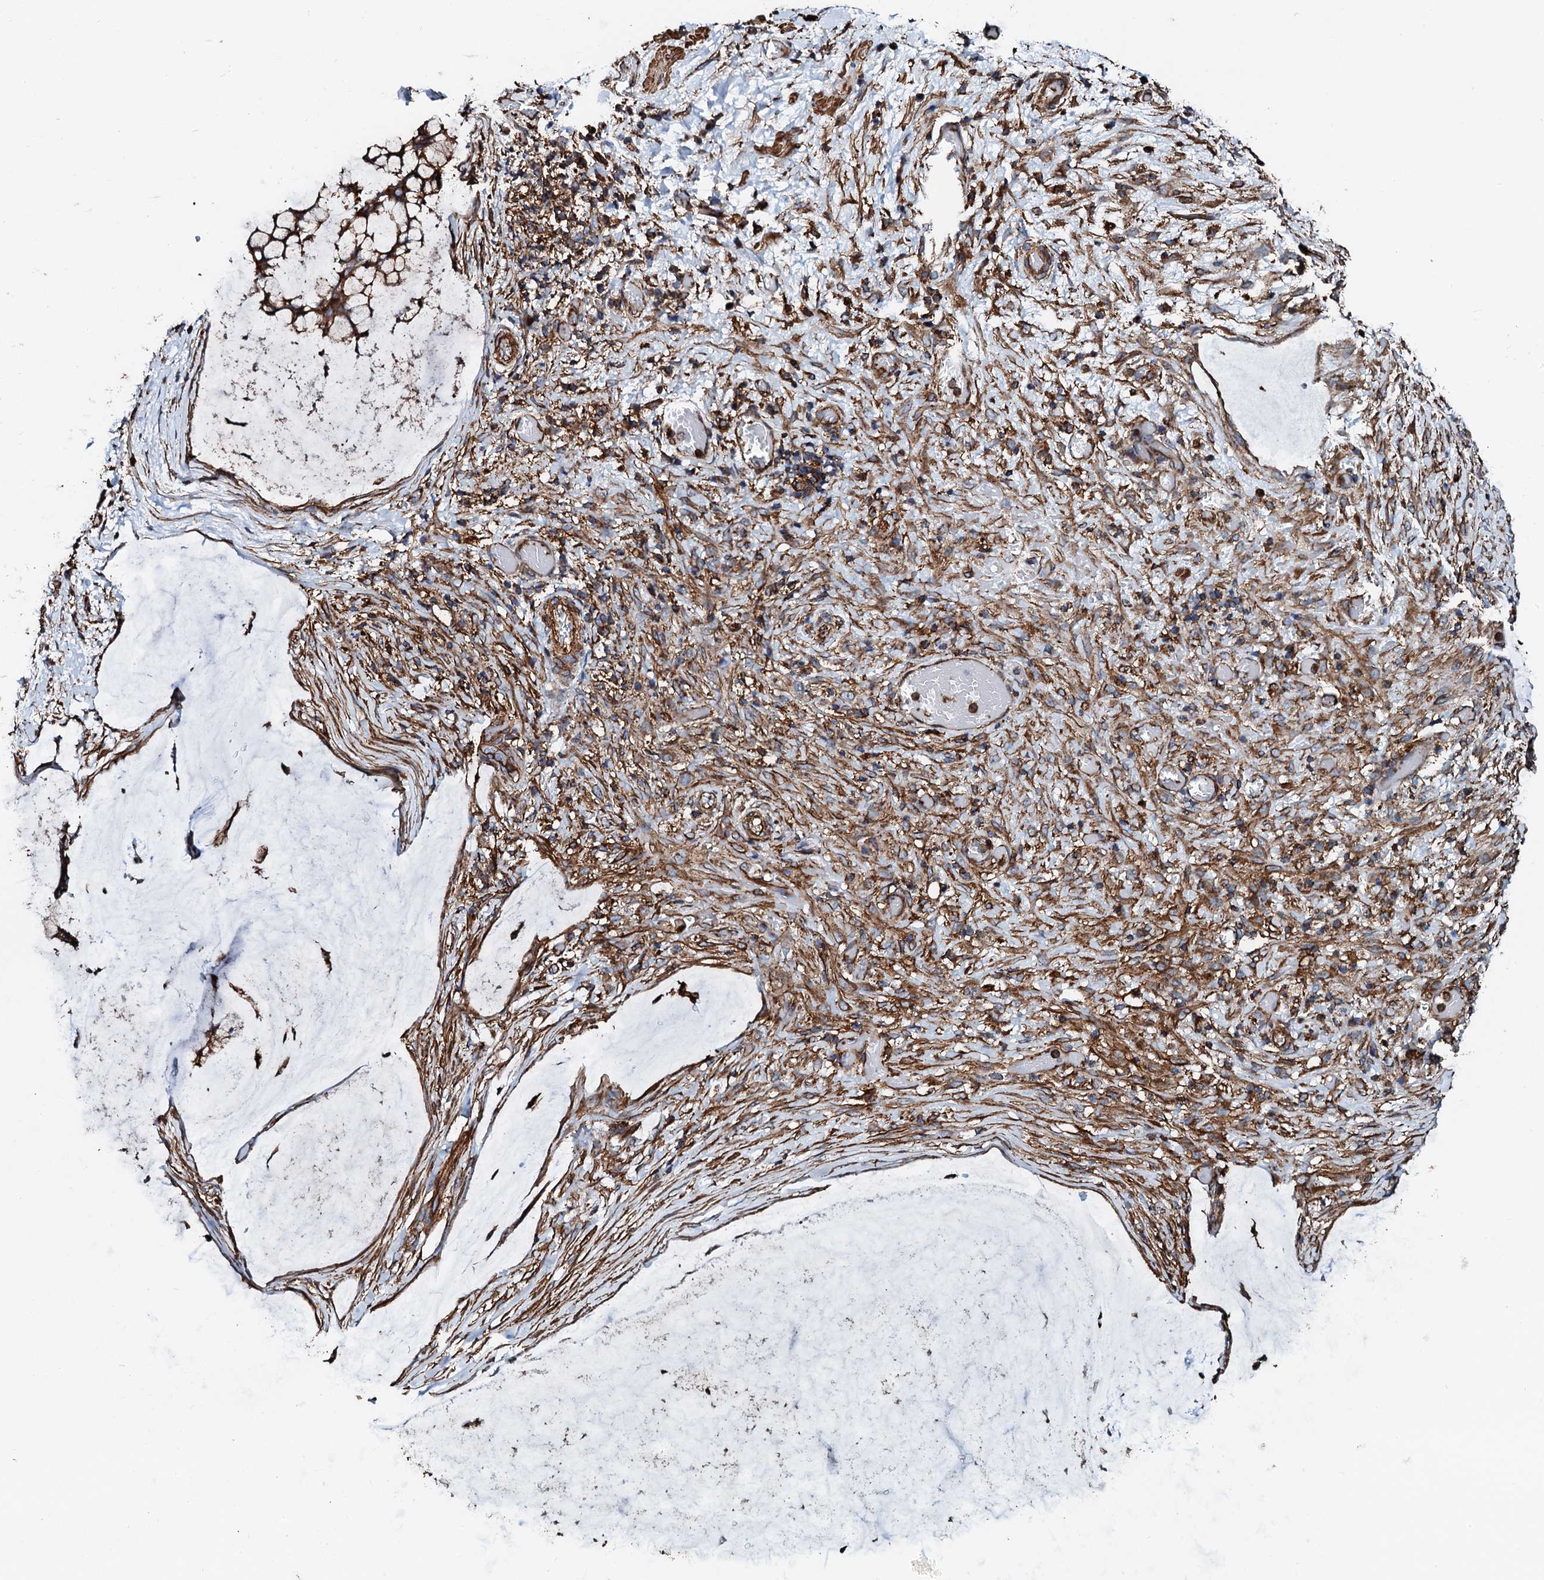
{"staining": {"intensity": "strong", "quantity": ">75%", "location": "cytoplasmic/membranous"}, "tissue": "ovarian cancer", "cell_type": "Tumor cells", "image_type": "cancer", "snomed": [{"axis": "morphology", "description": "Cystadenocarcinoma, mucinous, NOS"}, {"axis": "topography", "description": "Ovary"}], "caption": "Strong cytoplasmic/membranous protein positivity is present in about >75% of tumor cells in ovarian mucinous cystadenocarcinoma.", "gene": "INTS10", "patient": {"sex": "female", "age": 42}}